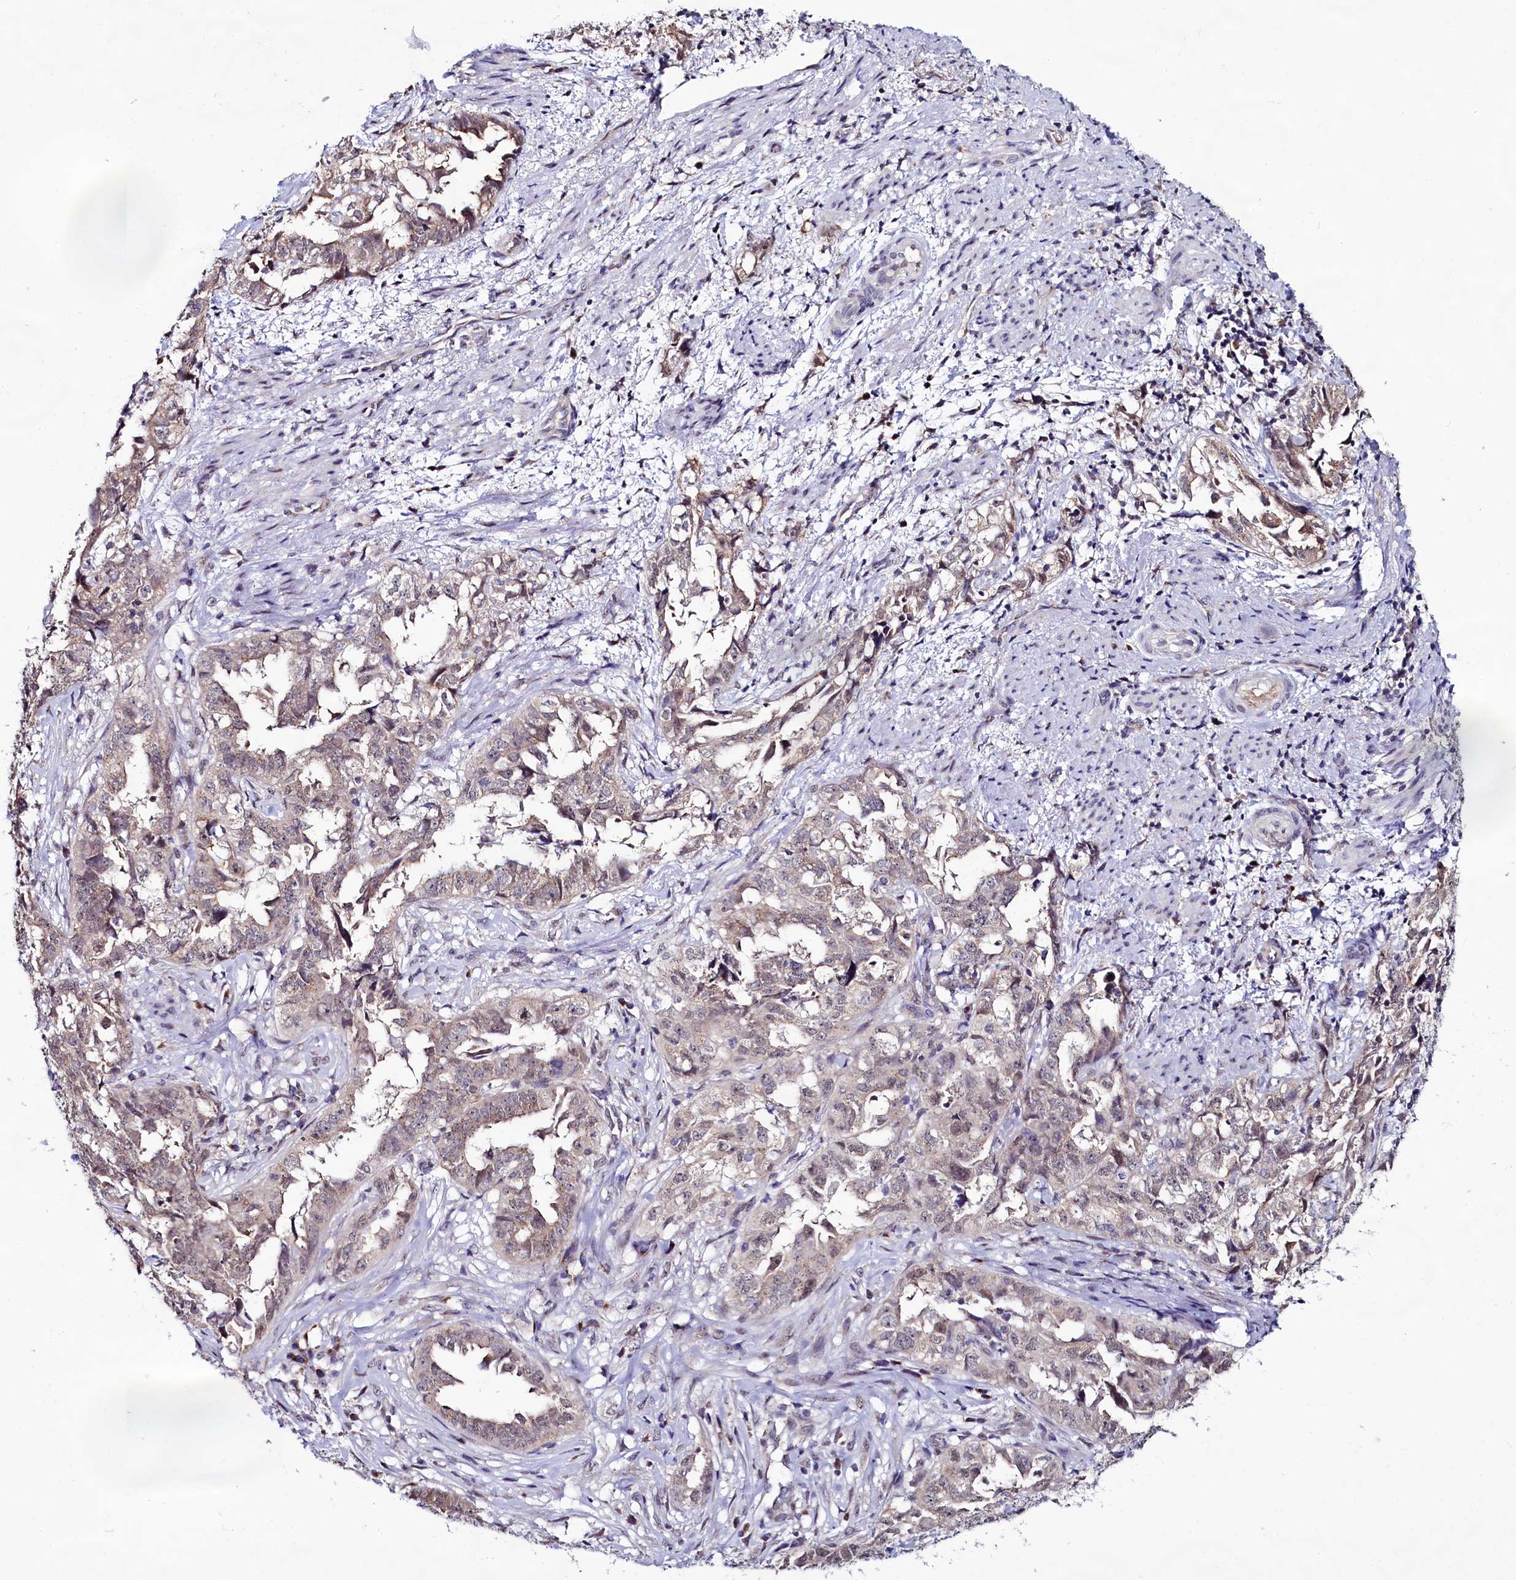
{"staining": {"intensity": "weak", "quantity": ">75%", "location": "cytoplasmic/membranous"}, "tissue": "endometrial cancer", "cell_type": "Tumor cells", "image_type": "cancer", "snomed": [{"axis": "morphology", "description": "Adenocarcinoma, NOS"}, {"axis": "topography", "description": "Endometrium"}], "caption": "Immunohistochemical staining of endometrial cancer demonstrates low levels of weak cytoplasmic/membranous staining in approximately >75% of tumor cells. Ihc stains the protein of interest in brown and the nuclei are stained blue.", "gene": "SEC24C", "patient": {"sex": "female", "age": 65}}